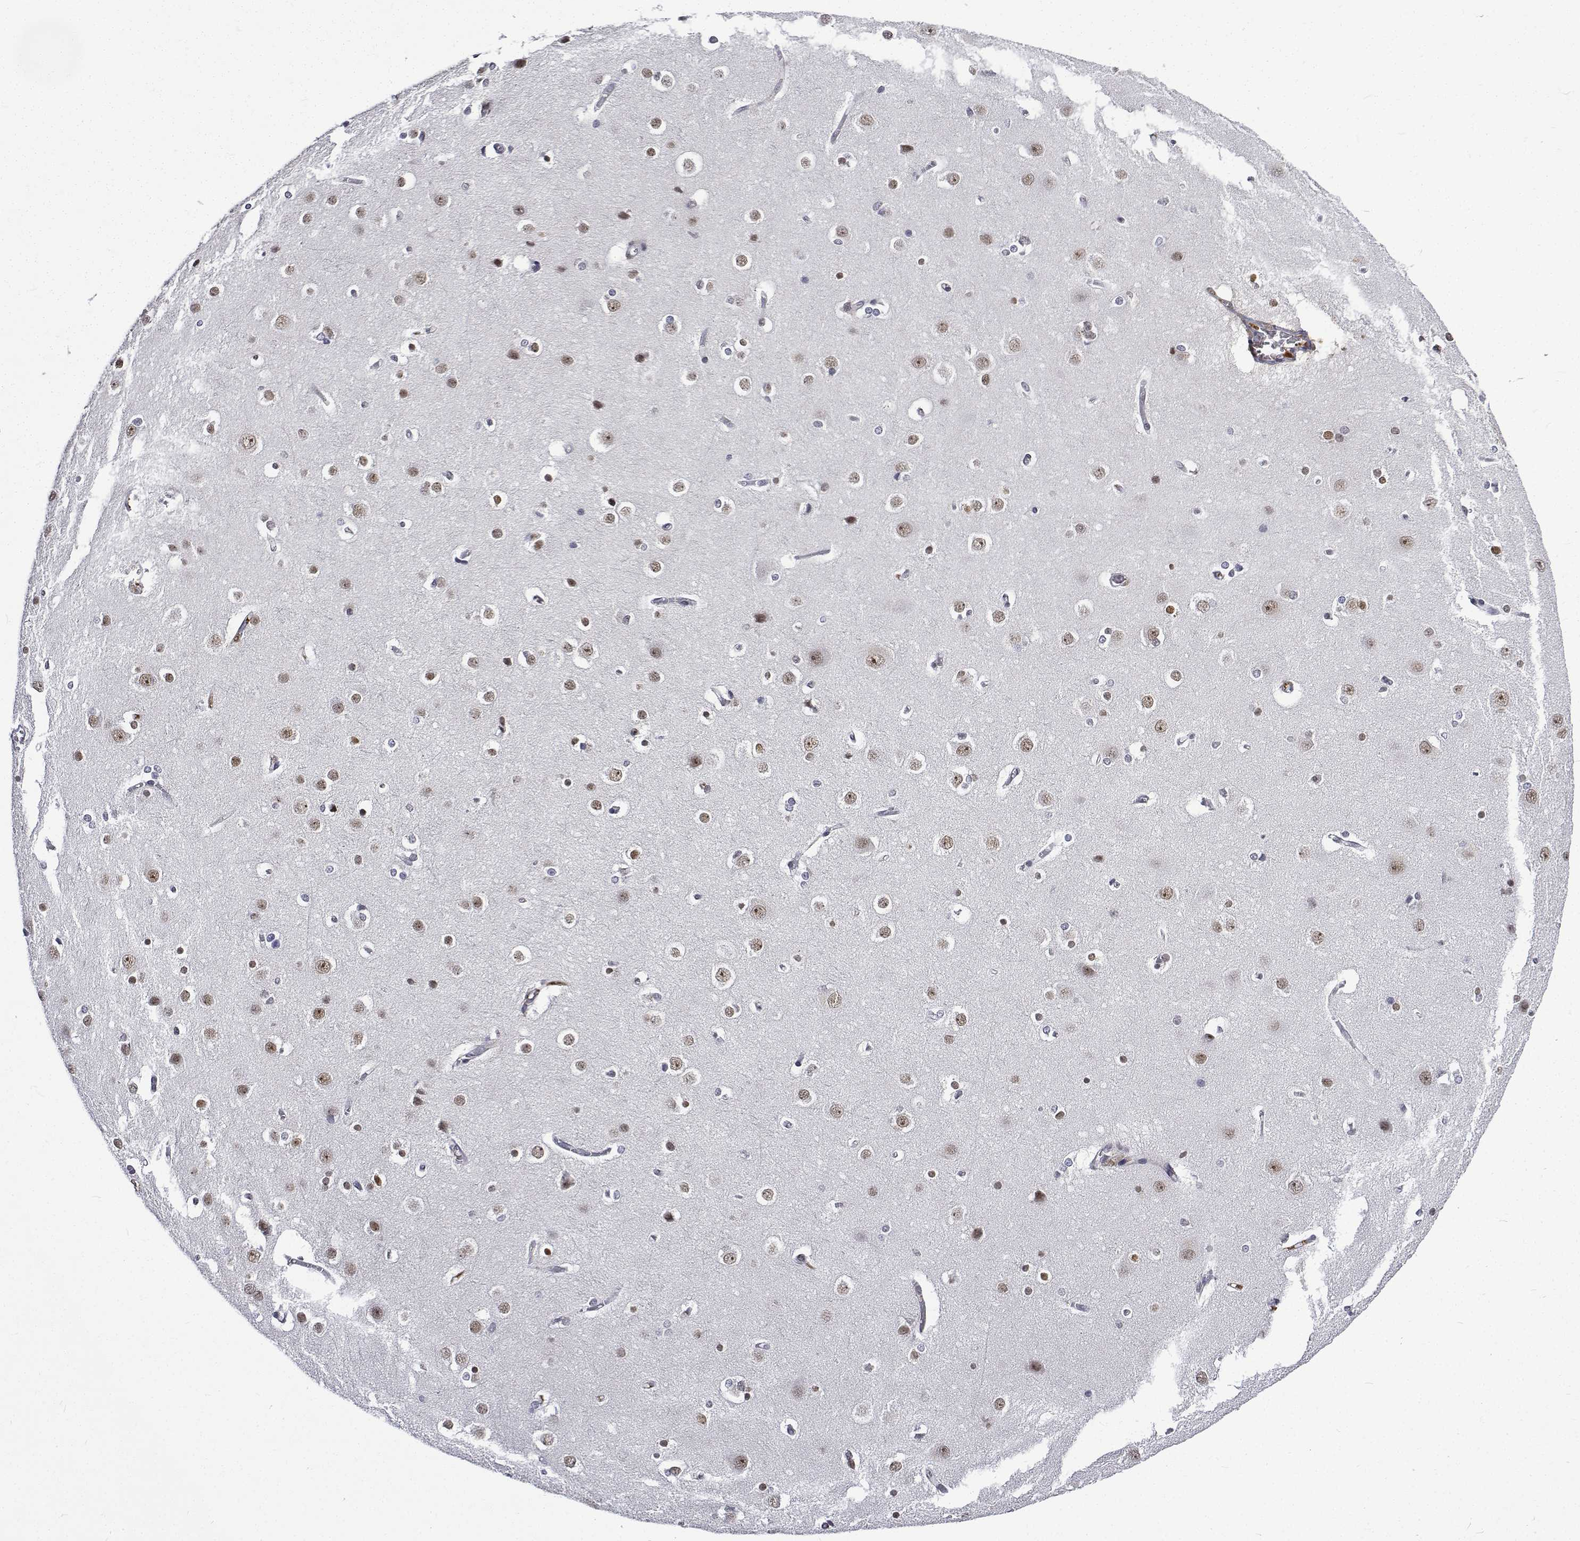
{"staining": {"intensity": "moderate", "quantity": ">75%", "location": "nuclear"}, "tissue": "cerebral cortex", "cell_type": "Endothelial cells", "image_type": "normal", "snomed": [{"axis": "morphology", "description": "Normal tissue, NOS"}, {"axis": "topography", "description": "Cerebral cortex"}], "caption": "Unremarkable cerebral cortex shows moderate nuclear positivity in about >75% of endothelial cells.", "gene": "ATRX", "patient": {"sex": "male", "age": 37}}